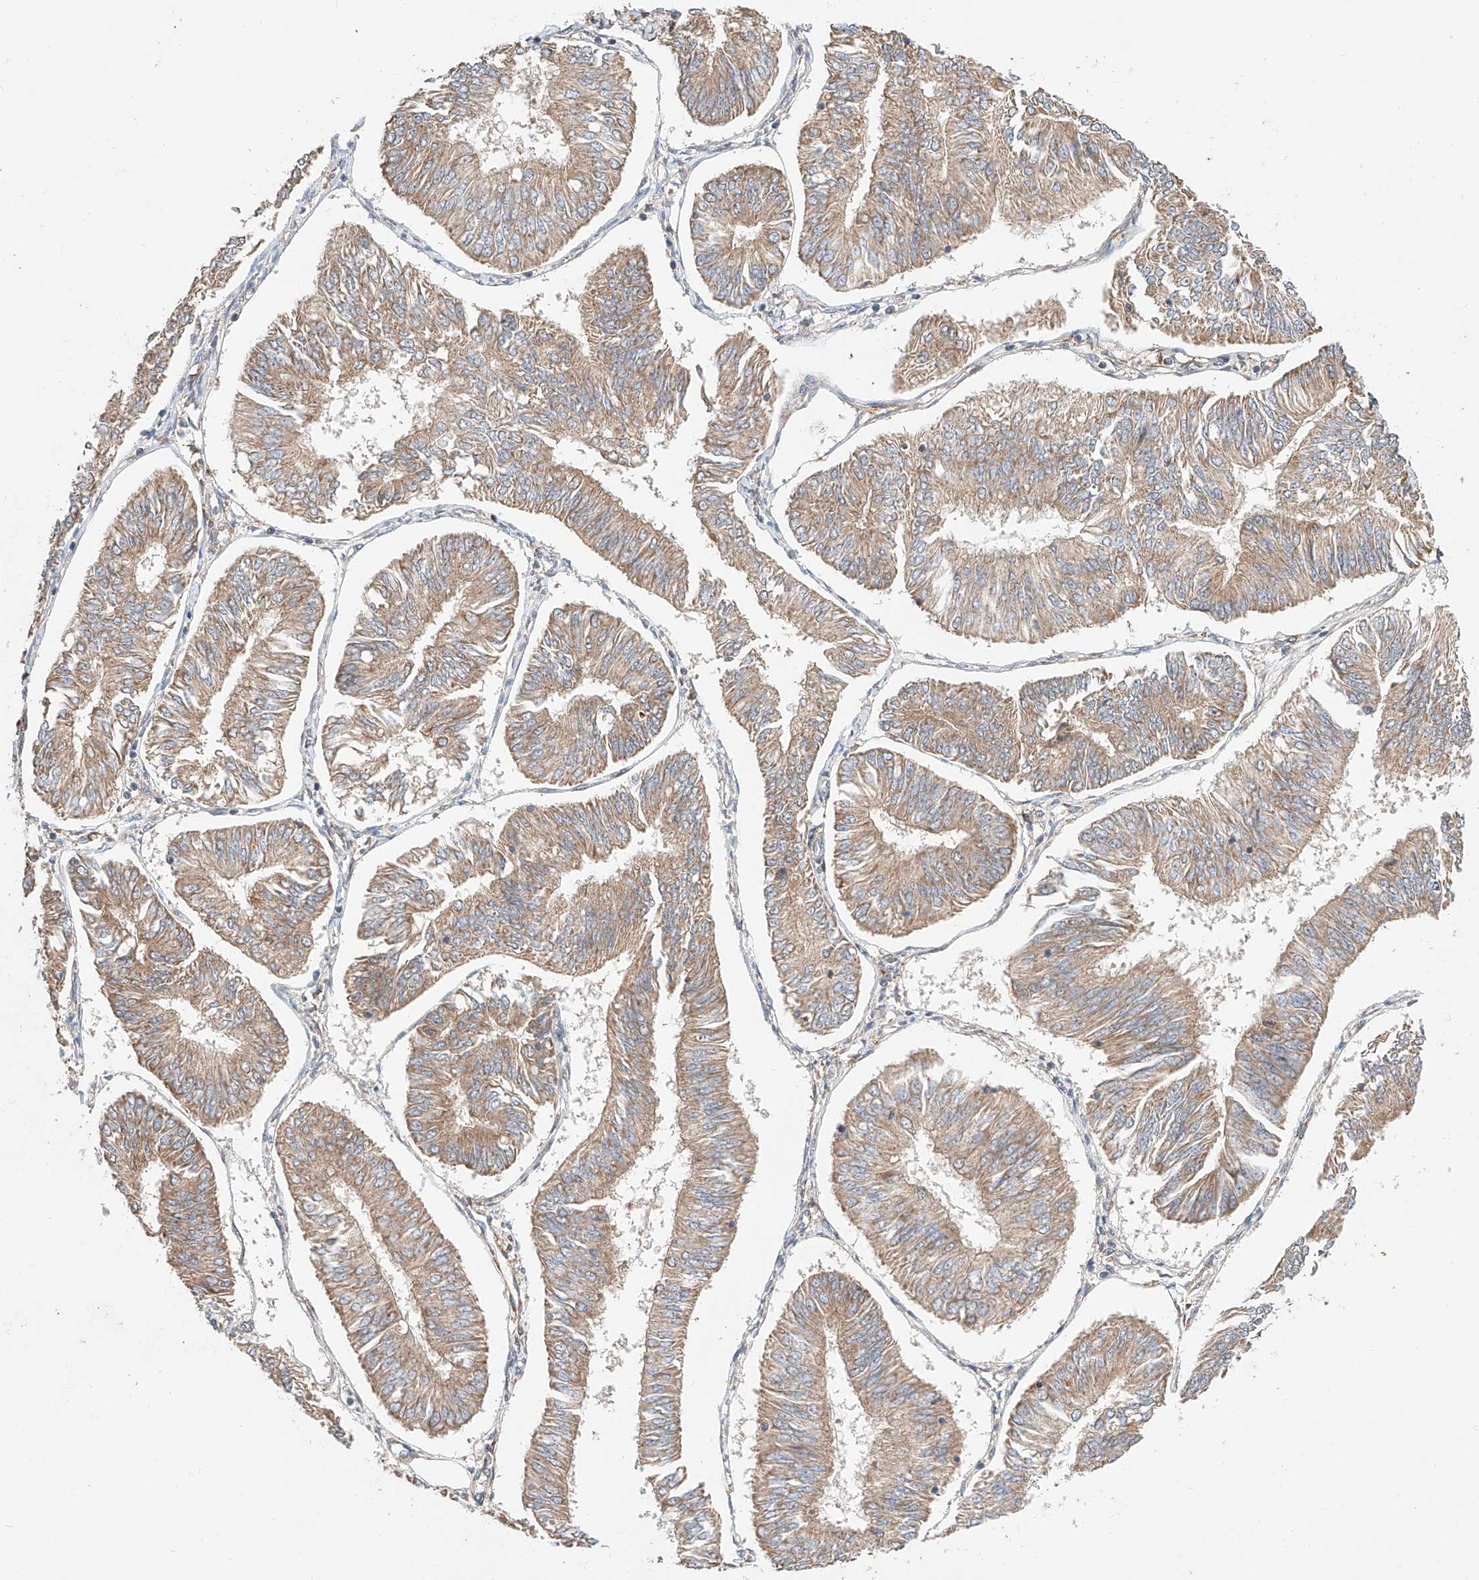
{"staining": {"intensity": "moderate", "quantity": ">75%", "location": "cytoplasmic/membranous"}, "tissue": "endometrial cancer", "cell_type": "Tumor cells", "image_type": "cancer", "snomed": [{"axis": "morphology", "description": "Adenocarcinoma, NOS"}, {"axis": "topography", "description": "Endometrium"}], "caption": "Immunohistochemical staining of human endometrial cancer demonstrates medium levels of moderate cytoplasmic/membranous expression in about >75% of tumor cells.", "gene": "RAB23", "patient": {"sex": "female", "age": 58}}